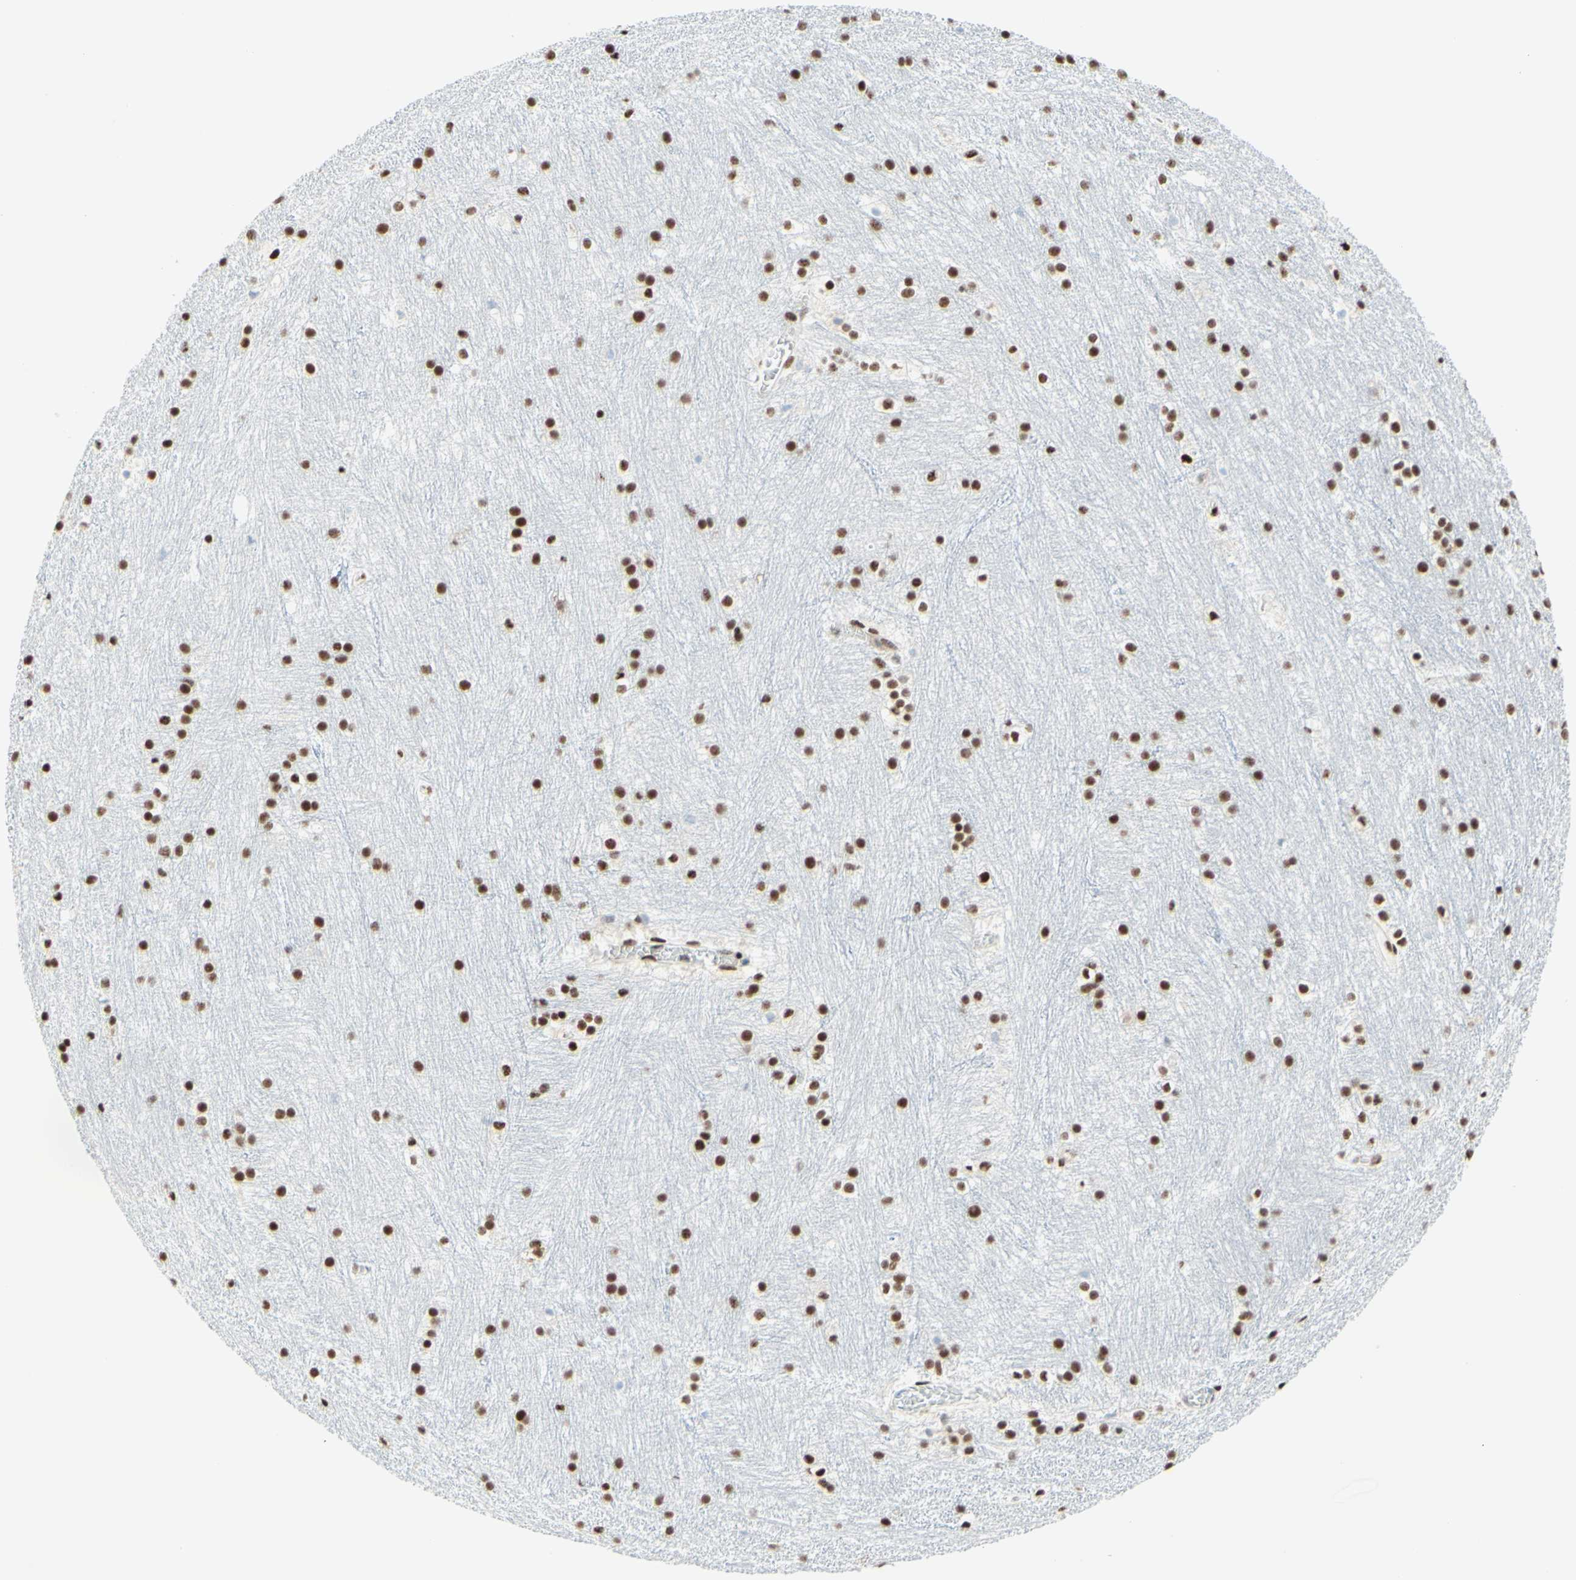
{"staining": {"intensity": "moderate", "quantity": ">75%", "location": "nuclear"}, "tissue": "caudate", "cell_type": "Glial cells", "image_type": "normal", "snomed": [{"axis": "morphology", "description": "Normal tissue, NOS"}, {"axis": "topography", "description": "Lateral ventricle wall"}], "caption": "IHC of unremarkable caudate displays medium levels of moderate nuclear expression in about >75% of glial cells. (brown staining indicates protein expression, while blue staining denotes nuclei).", "gene": "WTAP", "patient": {"sex": "female", "age": 19}}